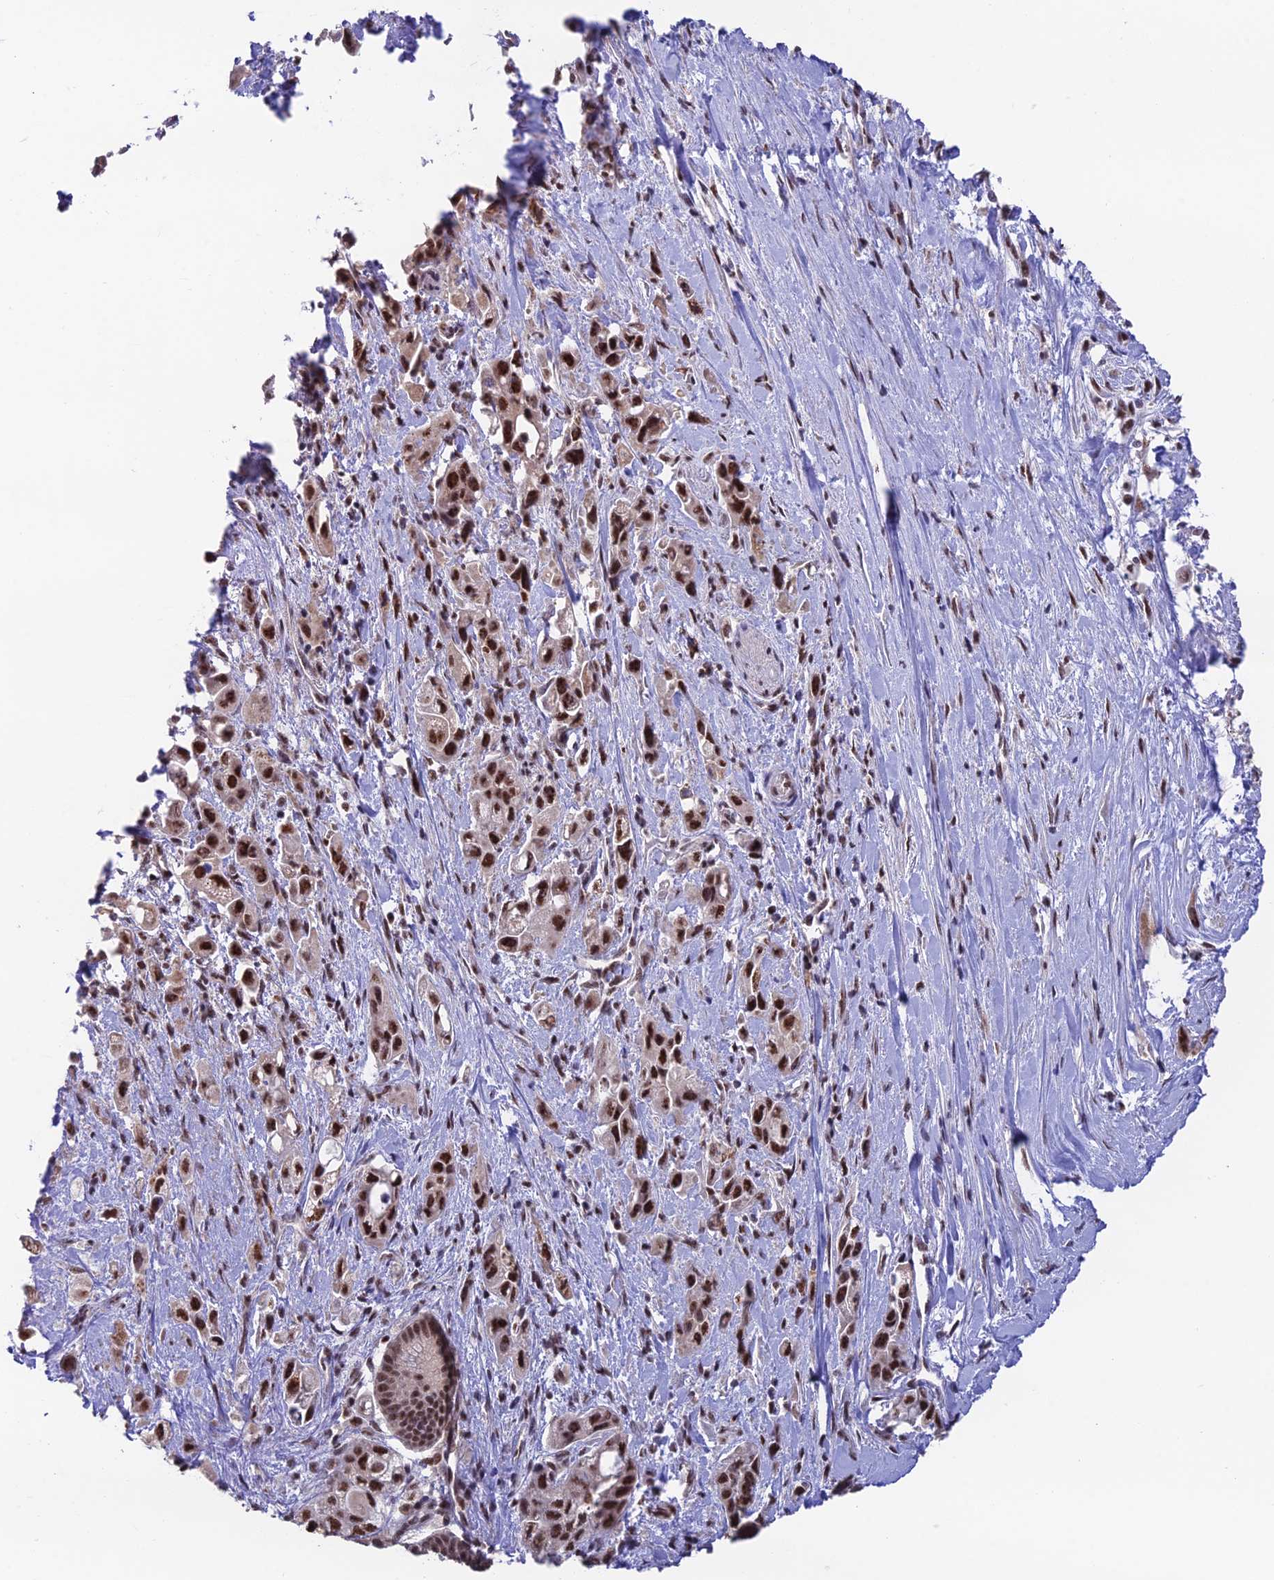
{"staining": {"intensity": "strong", "quantity": ">75%", "location": "nuclear"}, "tissue": "pancreatic cancer", "cell_type": "Tumor cells", "image_type": "cancer", "snomed": [{"axis": "morphology", "description": "Adenocarcinoma, NOS"}, {"axis": "topography", "description": "Pancreas"}], "caption": "Adenocarcinoma (pancreatic) tissue displays strong nuclear positivity in approximately >75% of tumor cells", "gene": "THOC7", "patient": {"sex": "female", "age": 66}}